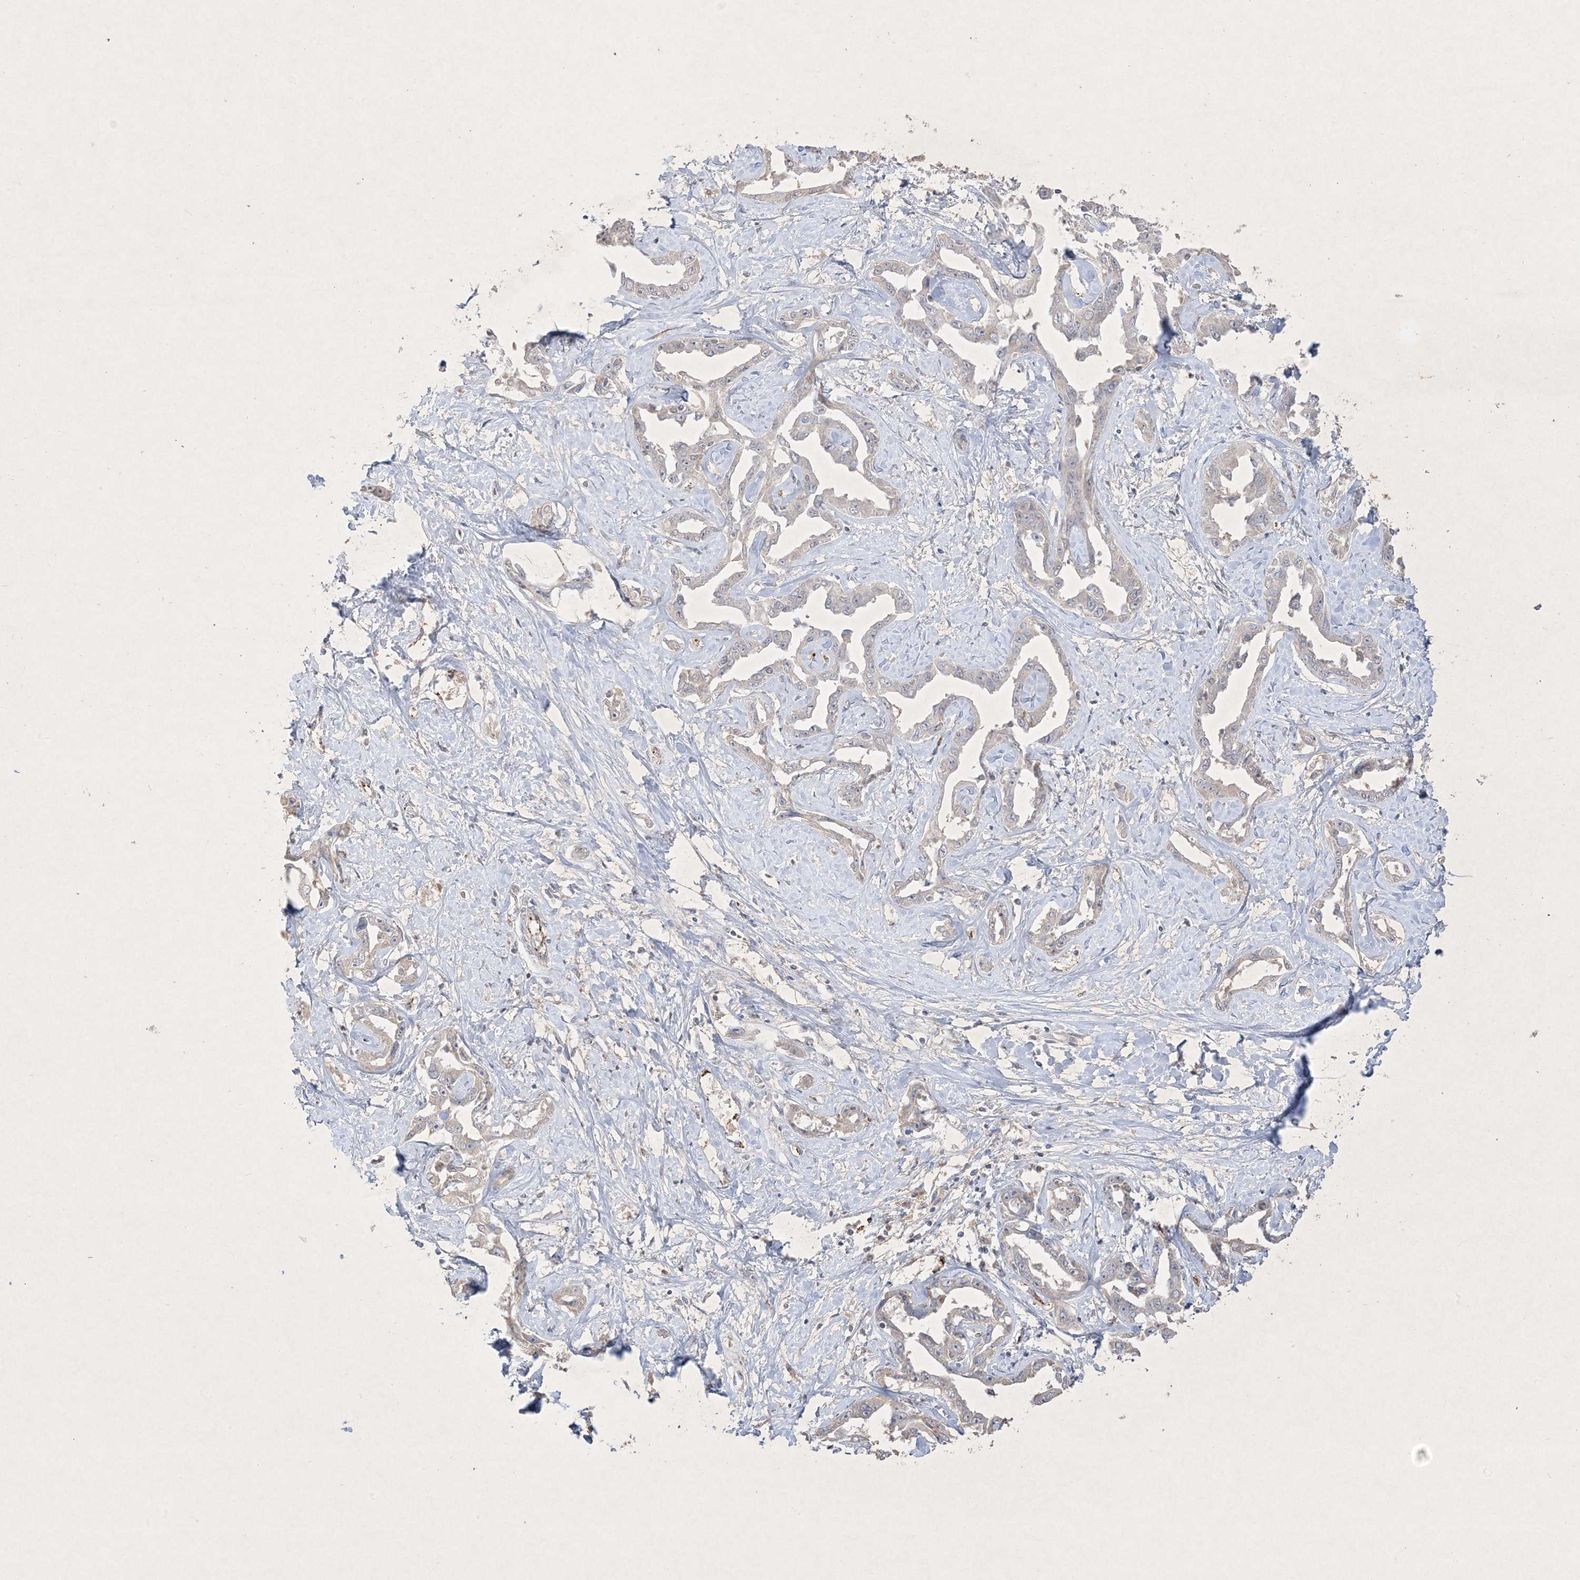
{"staining": {"intensity": "negative", "quantity": "none", "location": "none"}, "tissue": "liver cancer", "cell_type": "Tumor cells", "image_type": "cancer", "snomed": [{"axis": "morphology", "description": "Cholangiocarcinoma"}, {"axis": "topography", "description": "Liver"}], "caption": "The histopathology image demonstrates no staining of tumor cells in liver cholangiocarcinoma.", "gene": "PRSS36", "patient": {"sex": "male", "age": 59}}